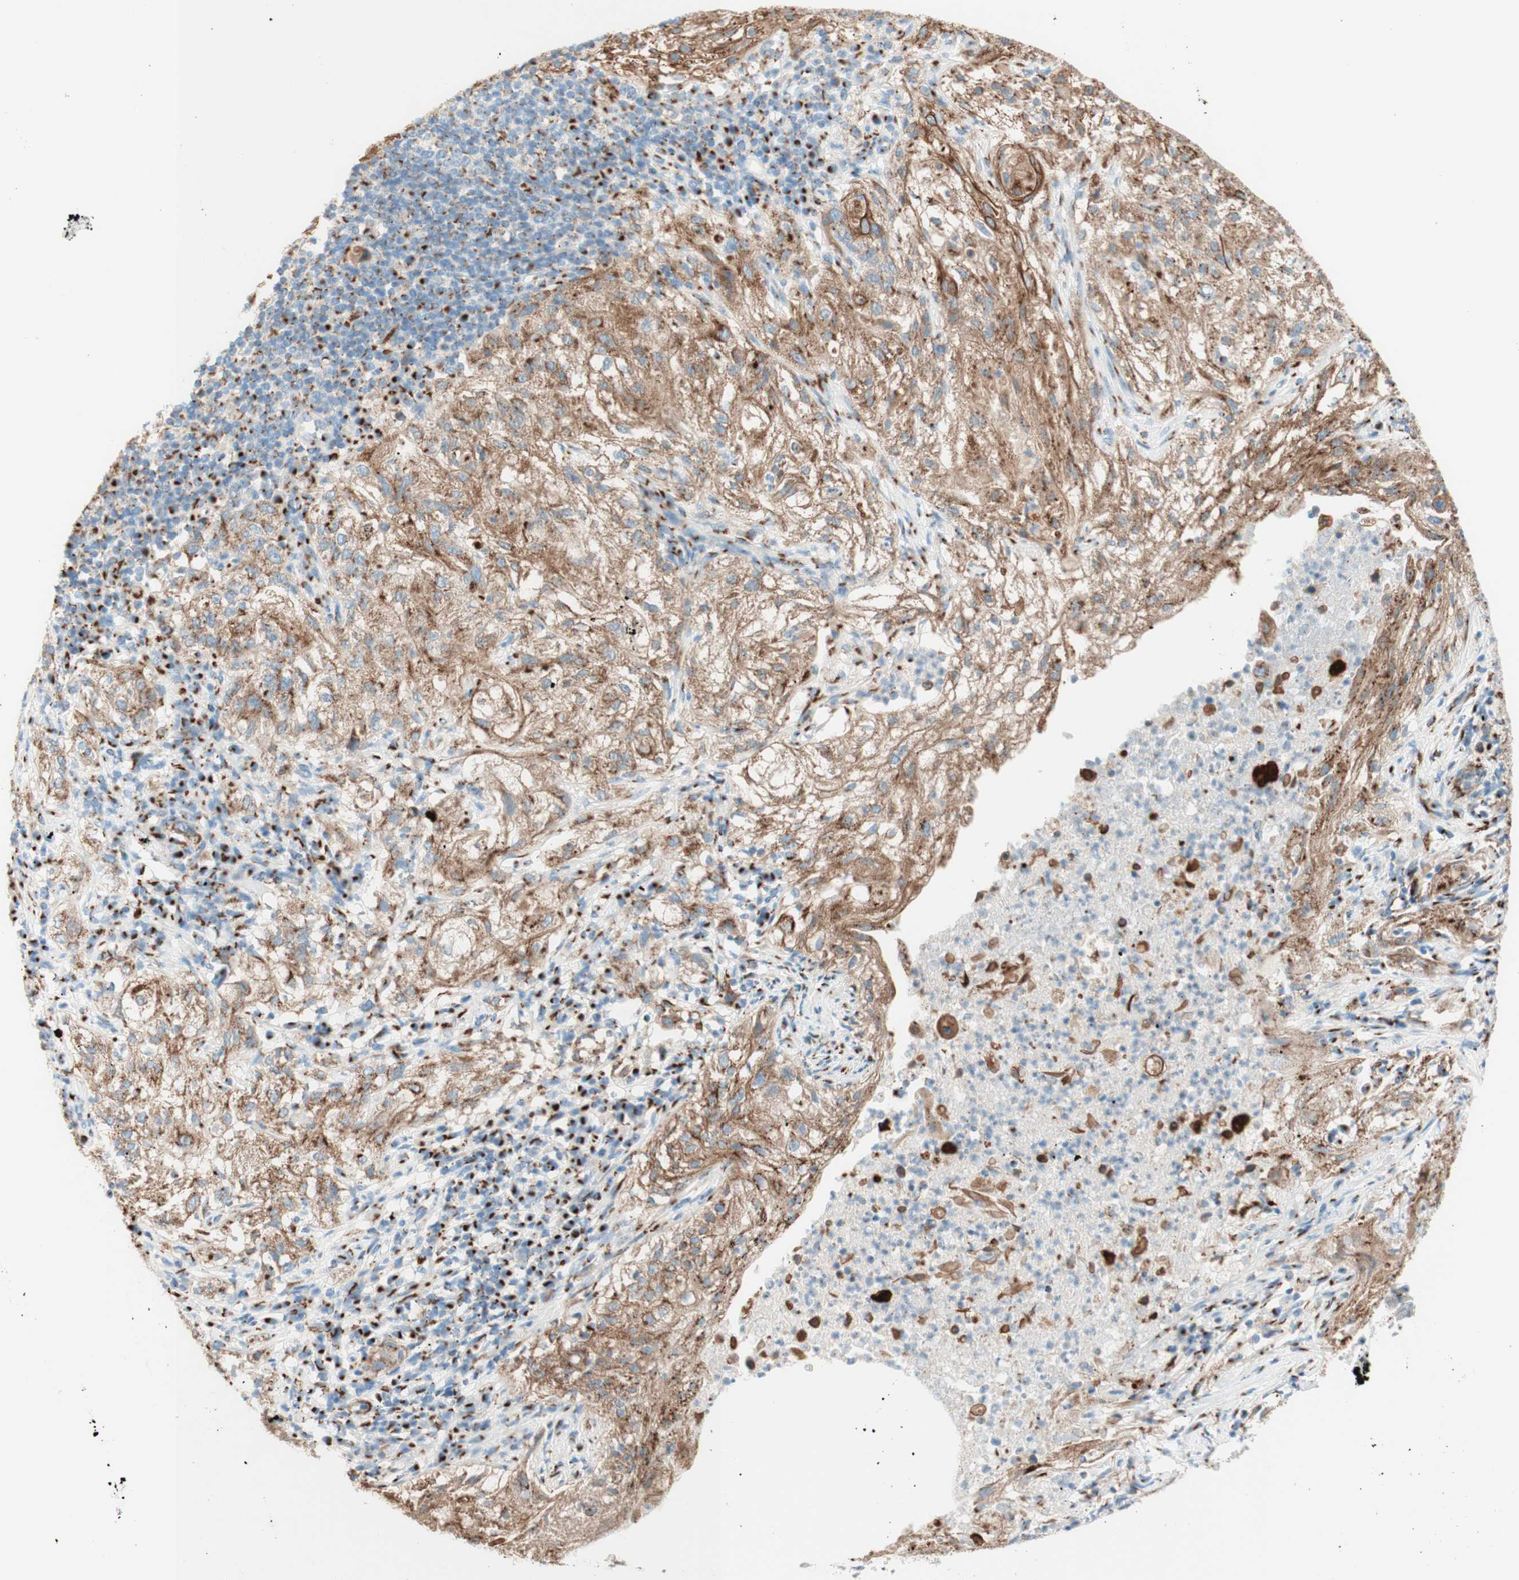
{"staining": {"intensity": "moderate", "quantity": ">75%", "location": "cytoplasmic/membranous"}, "tissue": "lung cancer", "cell_type": "Tumor cells", "image_type": "cancer", "snomed": [{"axis": "morphology", "description": "Inflammation, NOS"}, {"axis": "morphology", "description": "Squamous cell carcinoma, NOS"}, {"axis": "topography", "description": "Lymph node"}, {"axis": "topography", "description": "Soft tissue"}, {"axis": "topography", "description": "Lung"}], "caption": "Approximately >75% of tumor cells in human squamous cell carcinoma (lung) demonstrate moderate cytoplasmic/membranous protein expression as visualized by brown immunohistochemical staining.", "gene": "GOLGB1", "patient": {"sex": "male", "age": 66}}